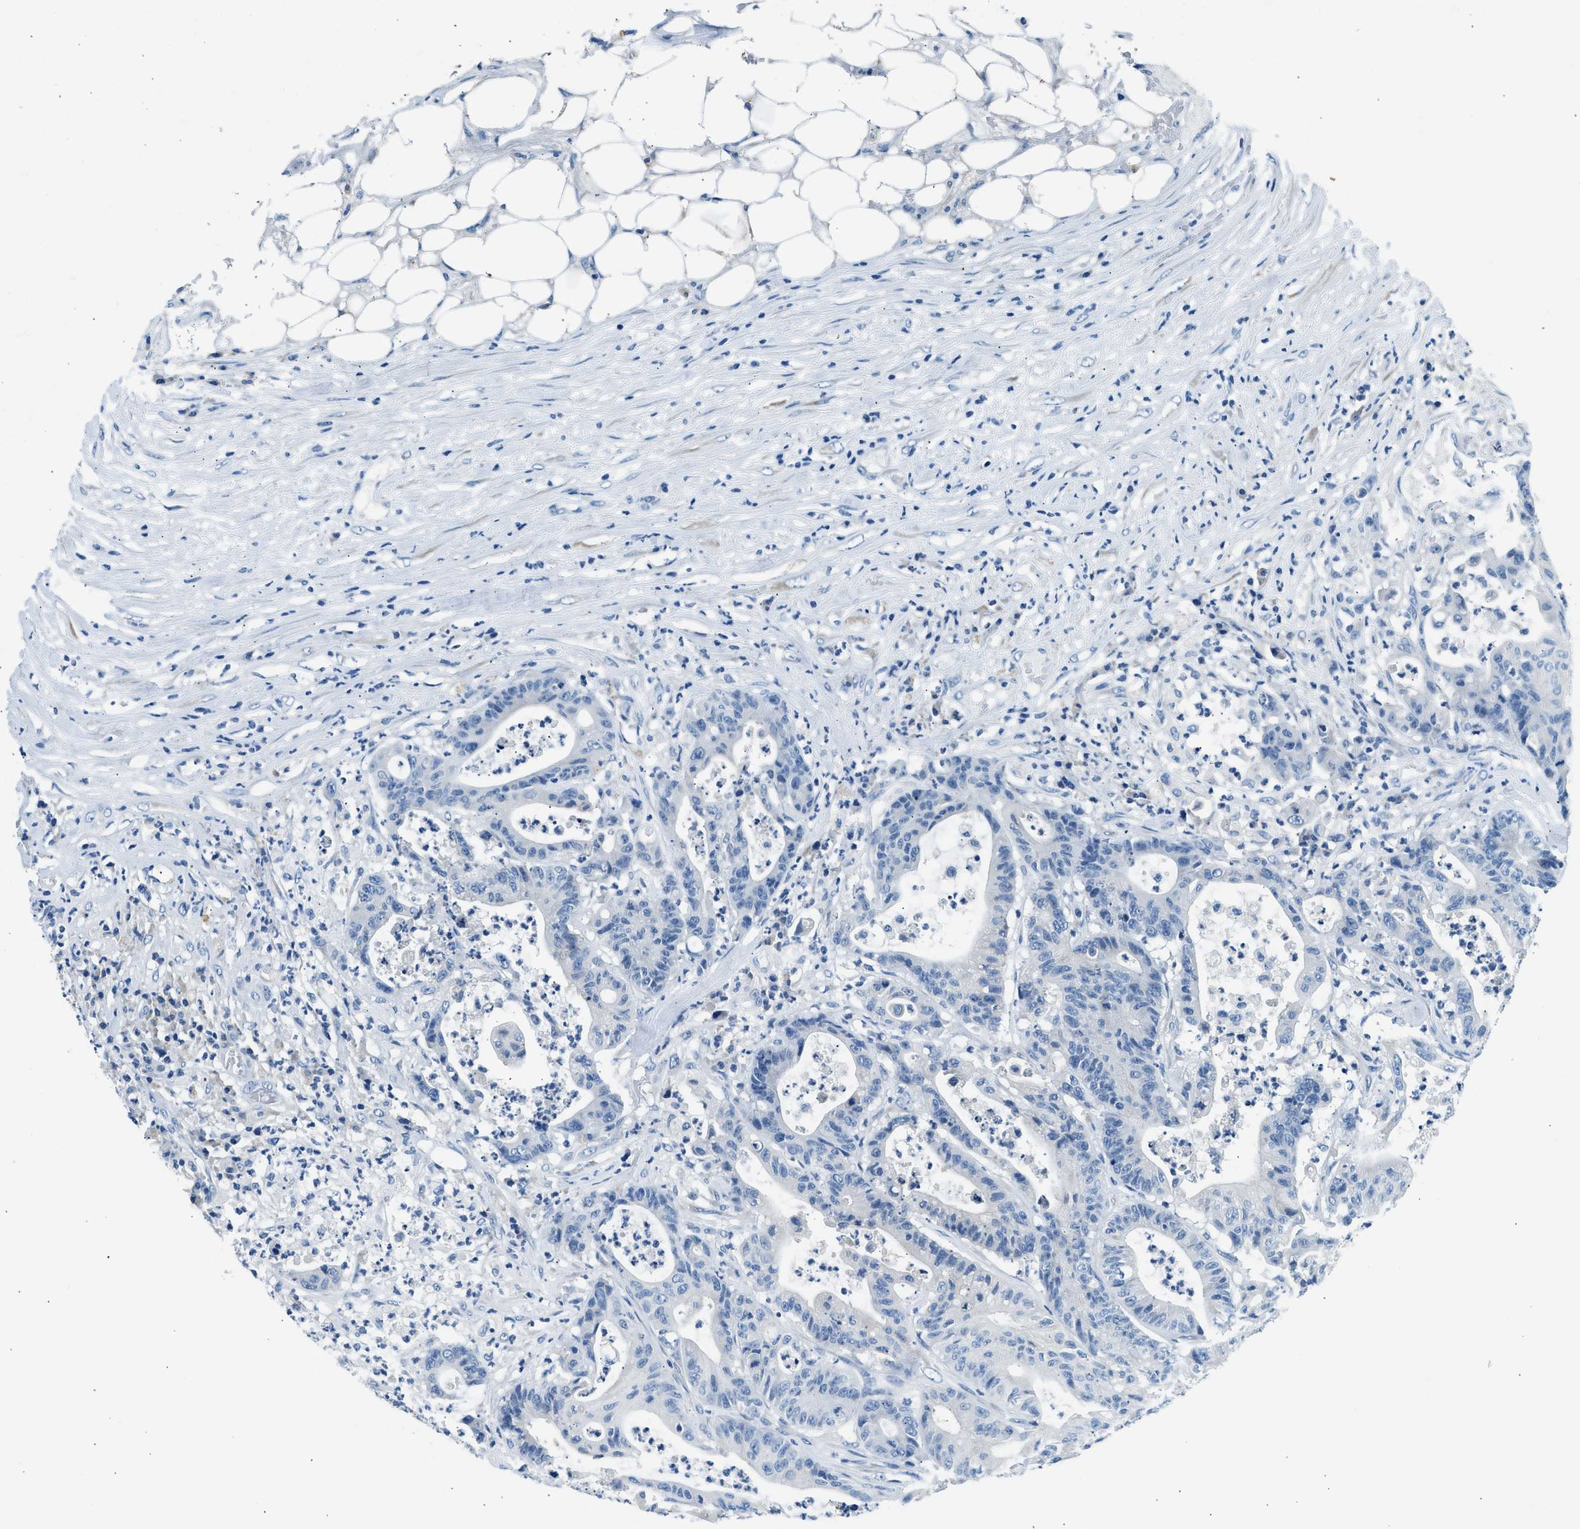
{"staining": {"intensity": "negative", "quantity": "none", "location": "none"}, "tissue": "colorectal cancer", "cell_type": "Tumor cells", "image_type": "cancer", "snomed": [{"axis": "morphology", "description": "Adenocarcinoma, NOS"}, {"axis": "topography", "description": "Colon"}], "caption": "DAB immunohistochemical staining of colorectal cancer (adenocarcinoma) displays no significant positivity in tumor cells. Nuclei are stained in blue.", "gene": "CLDN18", "patient": {"sex": "female", "age": 84}}